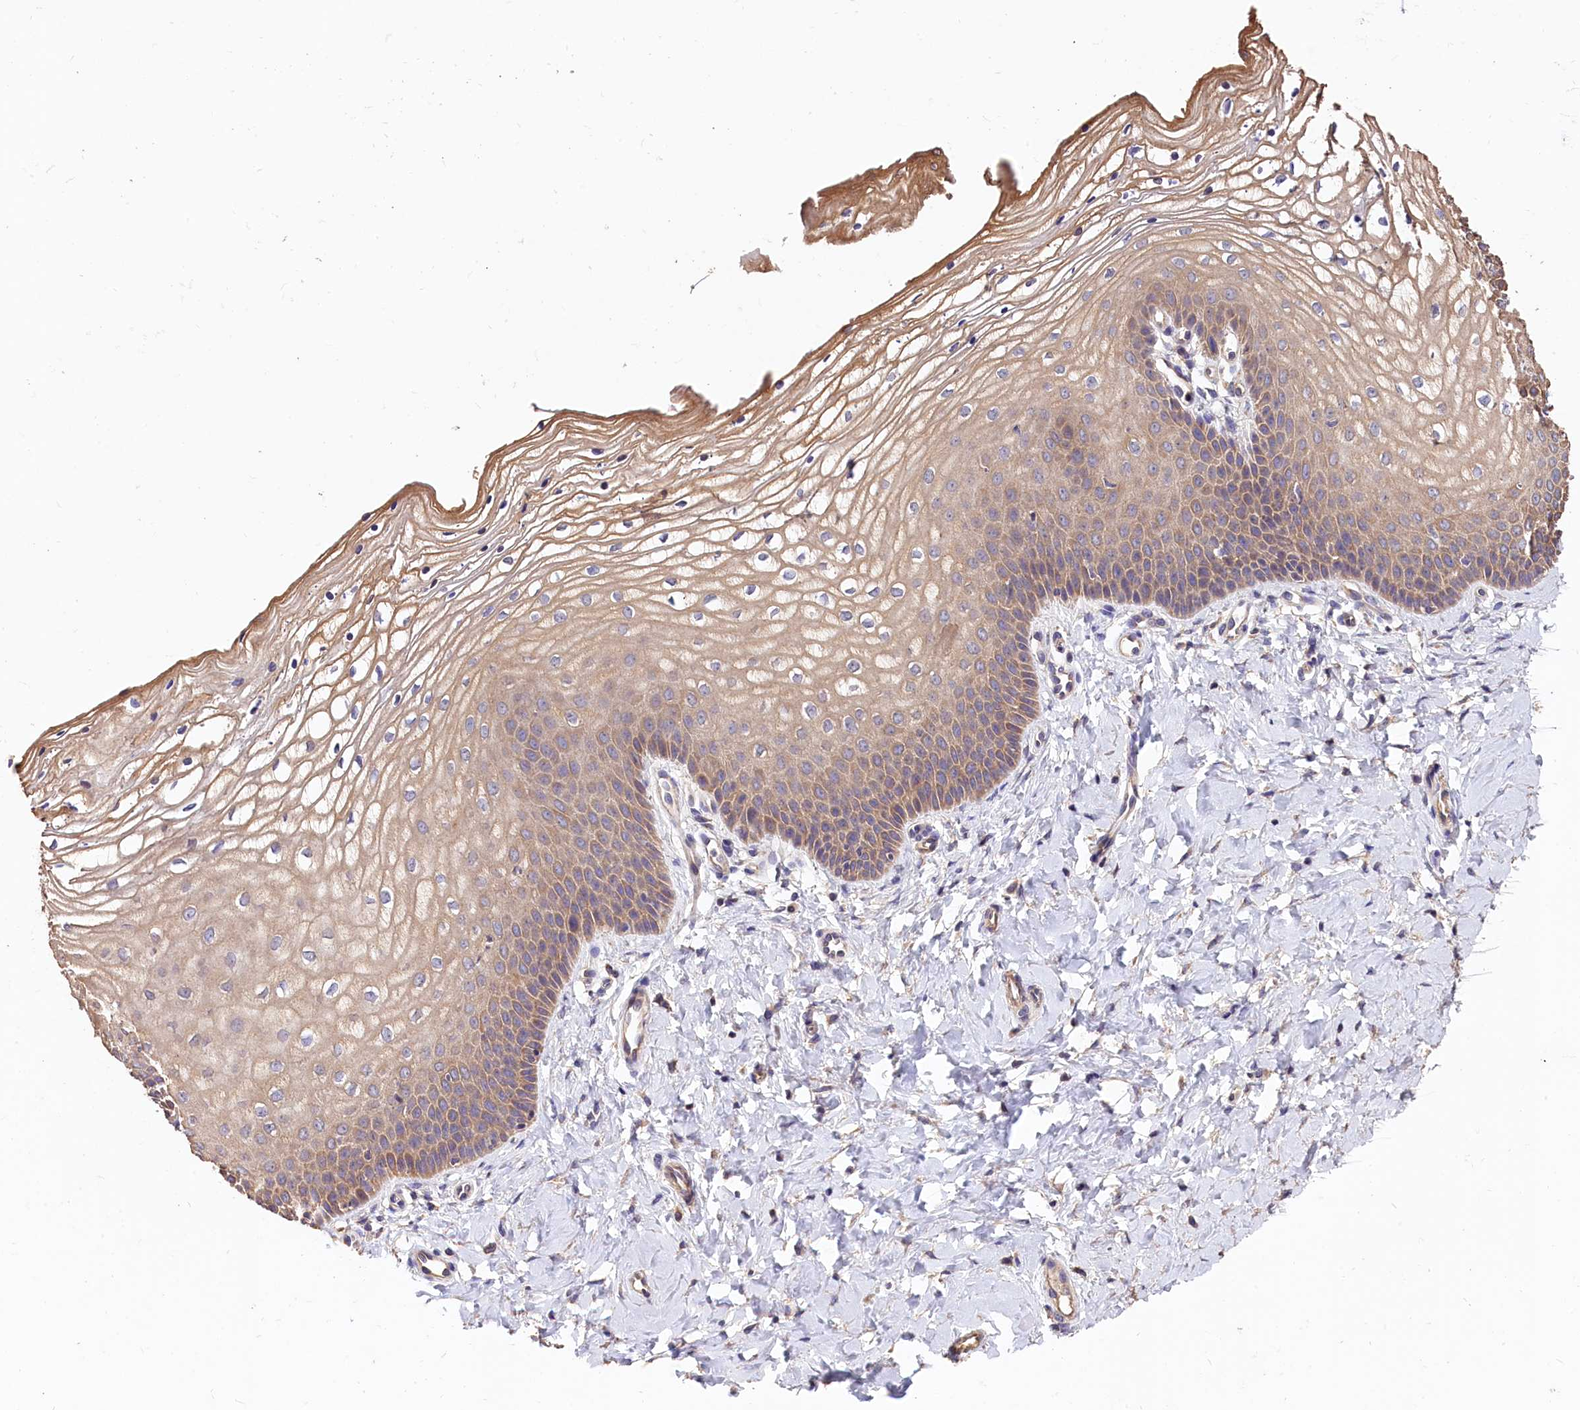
{"staining": {"intensity": "weak", "quantity": ">75%", "location": "cytoplasmic/membranous"}, "tissue": "vagina", "cell_type": "Squamous epithelial cells", "image_type": "normal", "snomed": [{"axis": "morphology", "description": "Normal tissue, NOS"}, {"axis": "topography", "description": "Vagina"}], "caption": "Protein expression by immunohistochemistry (IHC) reveals weak cytoplasmic/membranous expression in approximately >75% of squamous epithelial cells in unremarkable vagina.", "gene": "OAS3", "patient": {"sex": "female", "age": 68}}